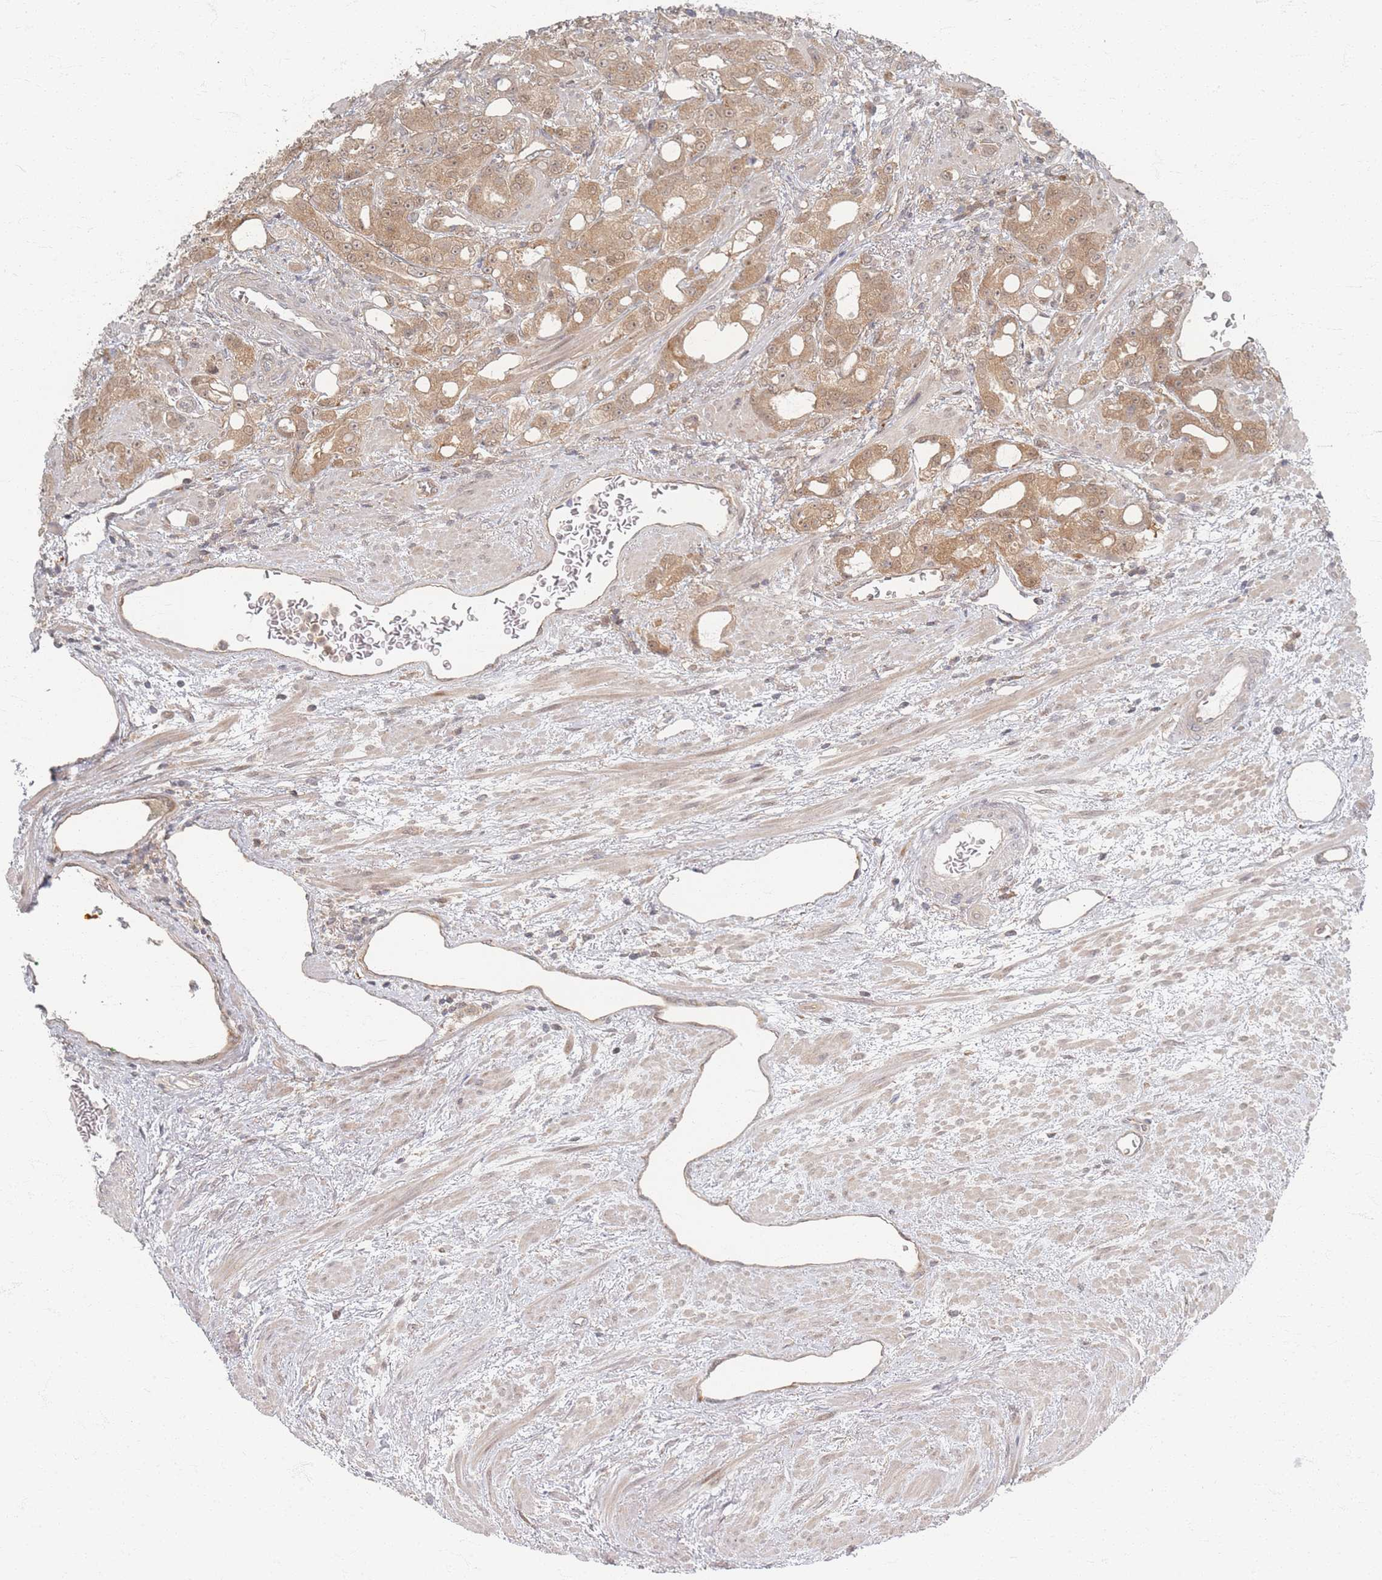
{"staining": {"intensity": "moderate", "quantity": ">75%", "location": "cytoplasmic/membranous,nuclear"}, "tissue": "prostate cancer", "cell_type": "Tumor cells", "image_type": "cancer", "snomed": [{"axis": "morphology", "description": "Adenocarcinoma, High grade"}, {"axis": "topography", "description": "Prostate"}], "caption": "Brown immunohistochemical staining in prostate adenocarcinoma (high-grade) shows moderate cytoplasmic/membranous and nuclear positivity in approximately >75% of tumor cells.", "gene": "PSMD9", "patient": {"sex": "male", "age": 69}}